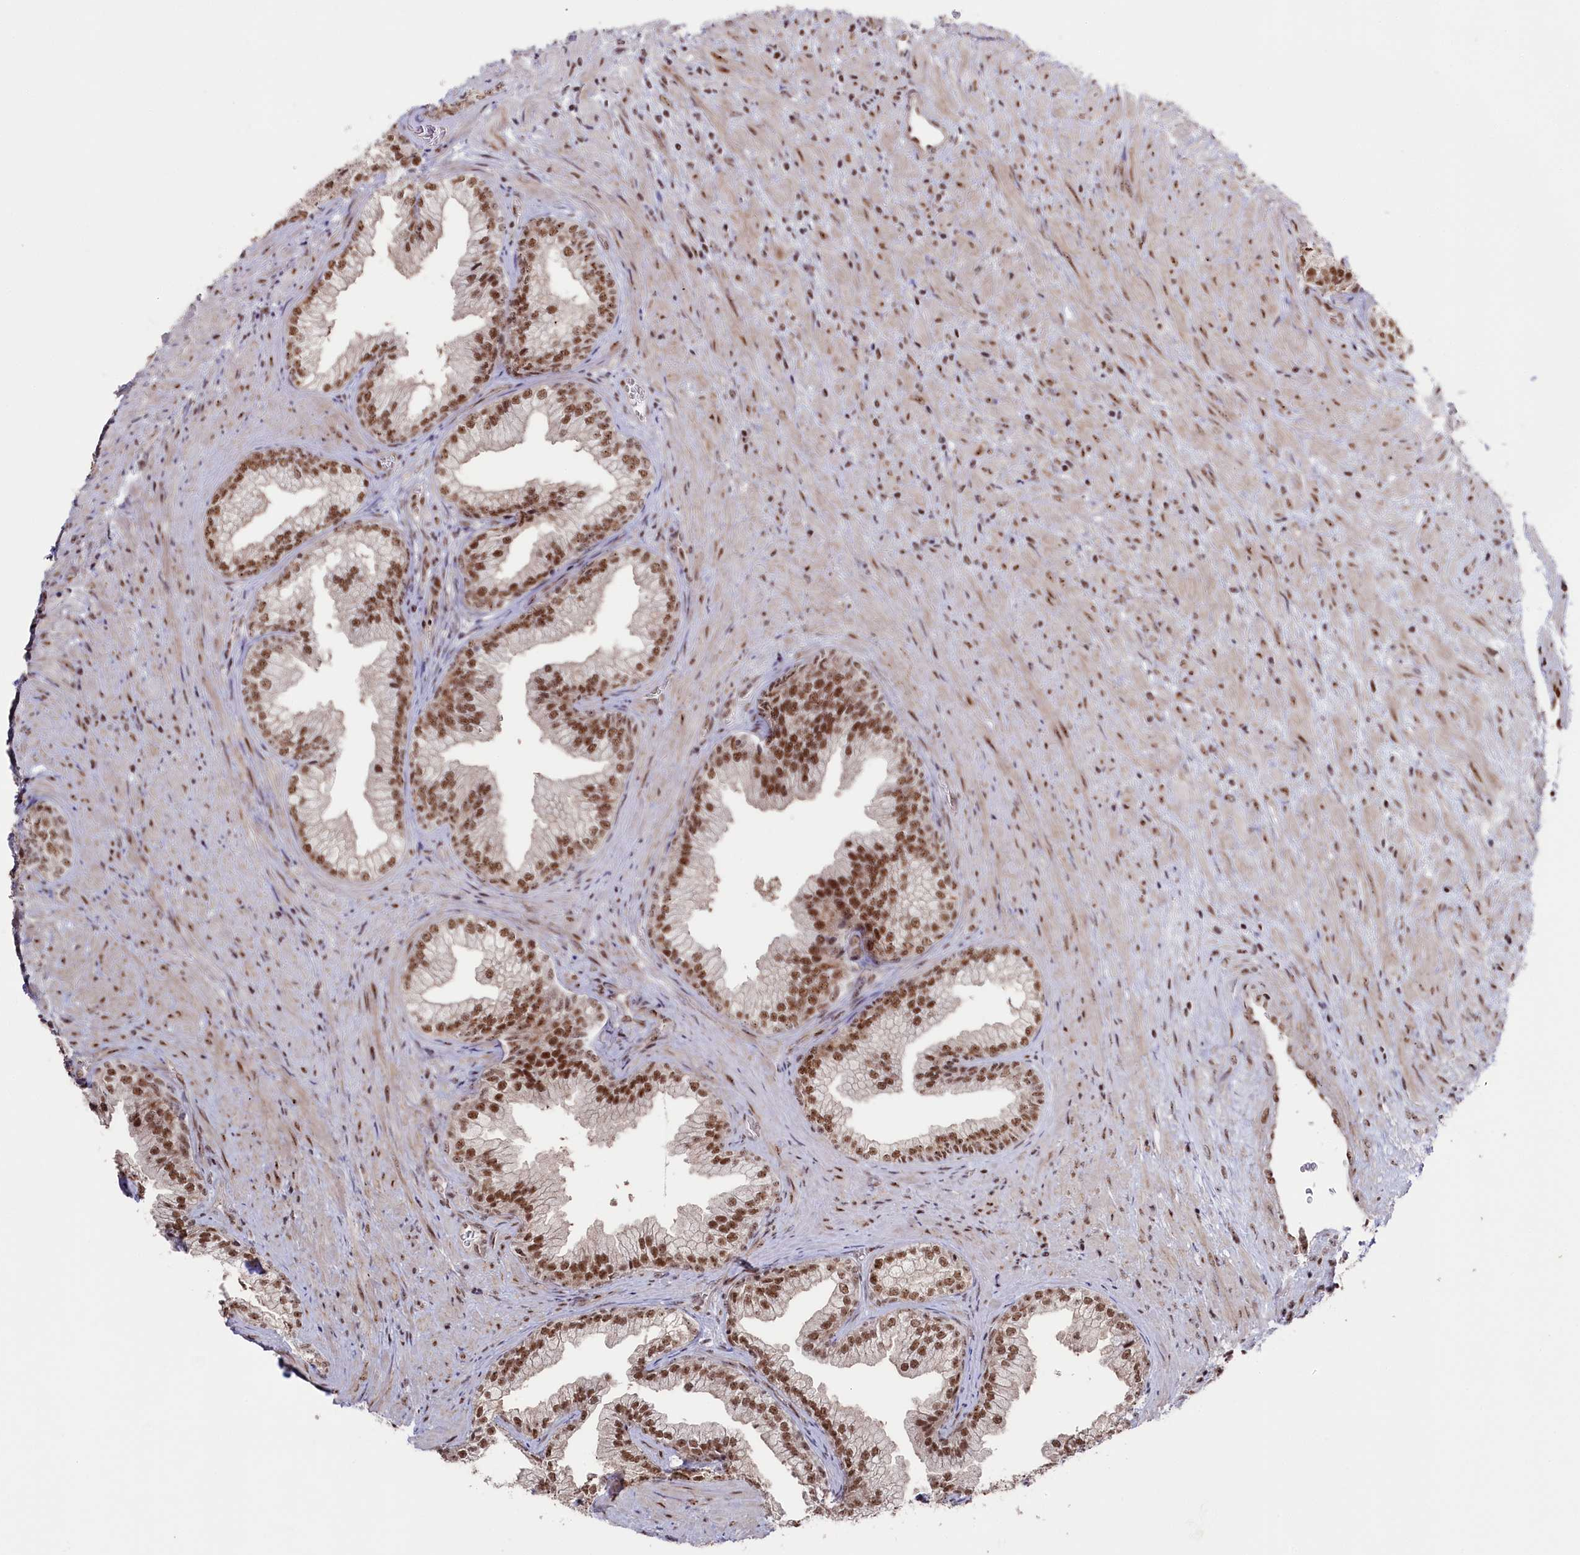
{"staining": {"intensity": "moderate", "quantity": ">75%", "location": "nuclear"}, "tissue": "prostate", "cell_type": "Glandular cells", "image_type": "normal", "snomed": [{"axis": "morphology", "description": "Normal tissue, NOS"}, {"axis": "topography", "description": "Prostate"}], "caption": "Immunohistochemistry (DAB) staining of normal human prostate exhibits moderate nuclear protein positivity in approximately >75% of glandular cells. The protein is stained brown, and the nuclei are stained in blue (DAB (3,3'-diaminobenzidine) IHC with brightfield microscopy, high magnification).", "gene": "POLR2H", "patient": {"sex": "male", "age": 76}}